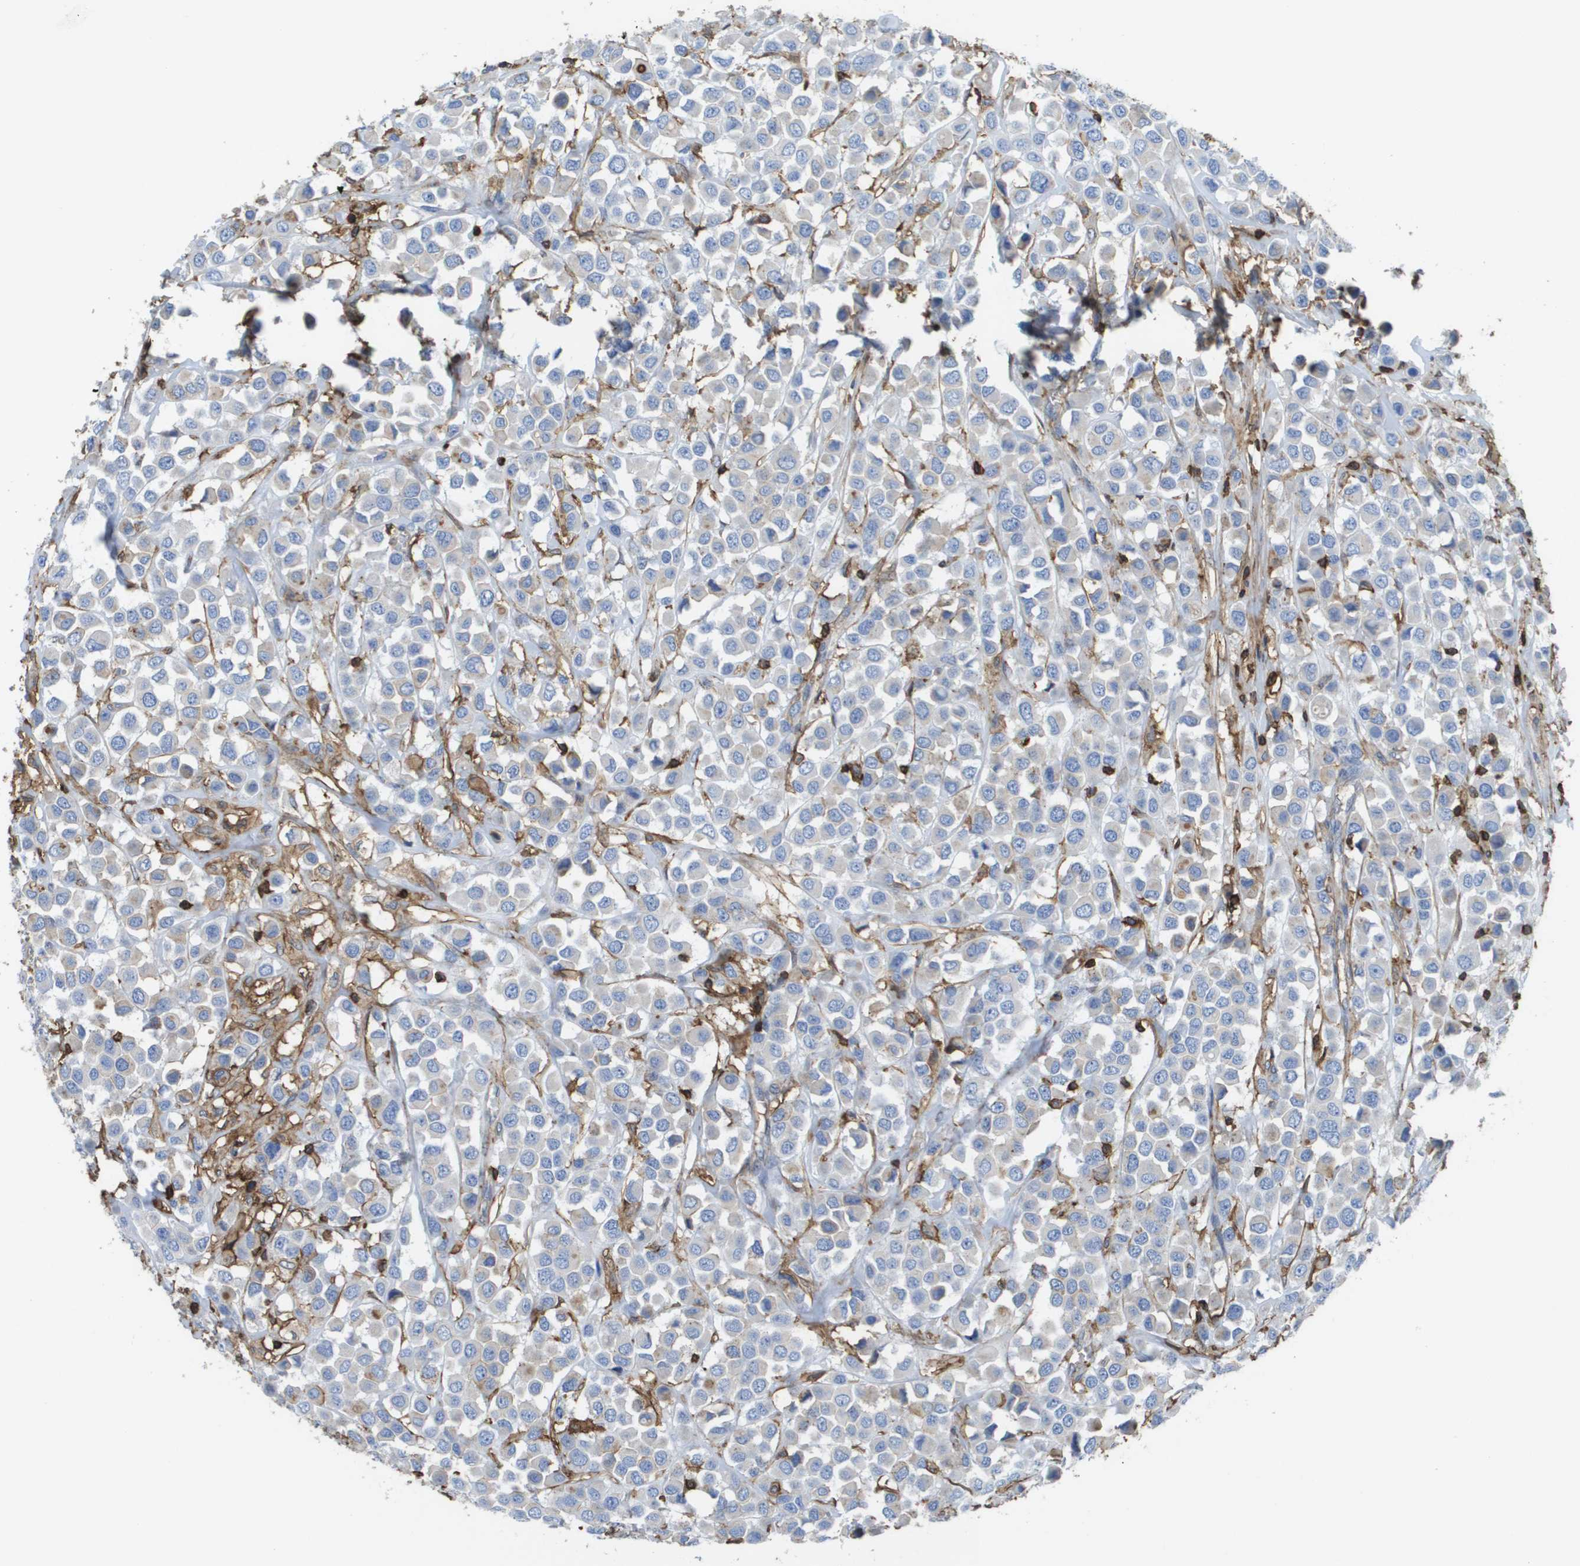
{"staining": {"intensity": "negative", "quantity": "none", "location": "none"}, "tissue": "breast cancer", "cell_type": "Tumor cells", "image_type": "cancer", "snomed": [{"axis": "morphology", "description": "Duct carcinoma"}, {"axis": "topography", "description": "Breast"}], "caption": "Immunohistochemical staining of breast cancer demonstrates no significant positivity in tumor cells.", "gene": "PASK", "patient": {"sex": "female", "age": 61}}